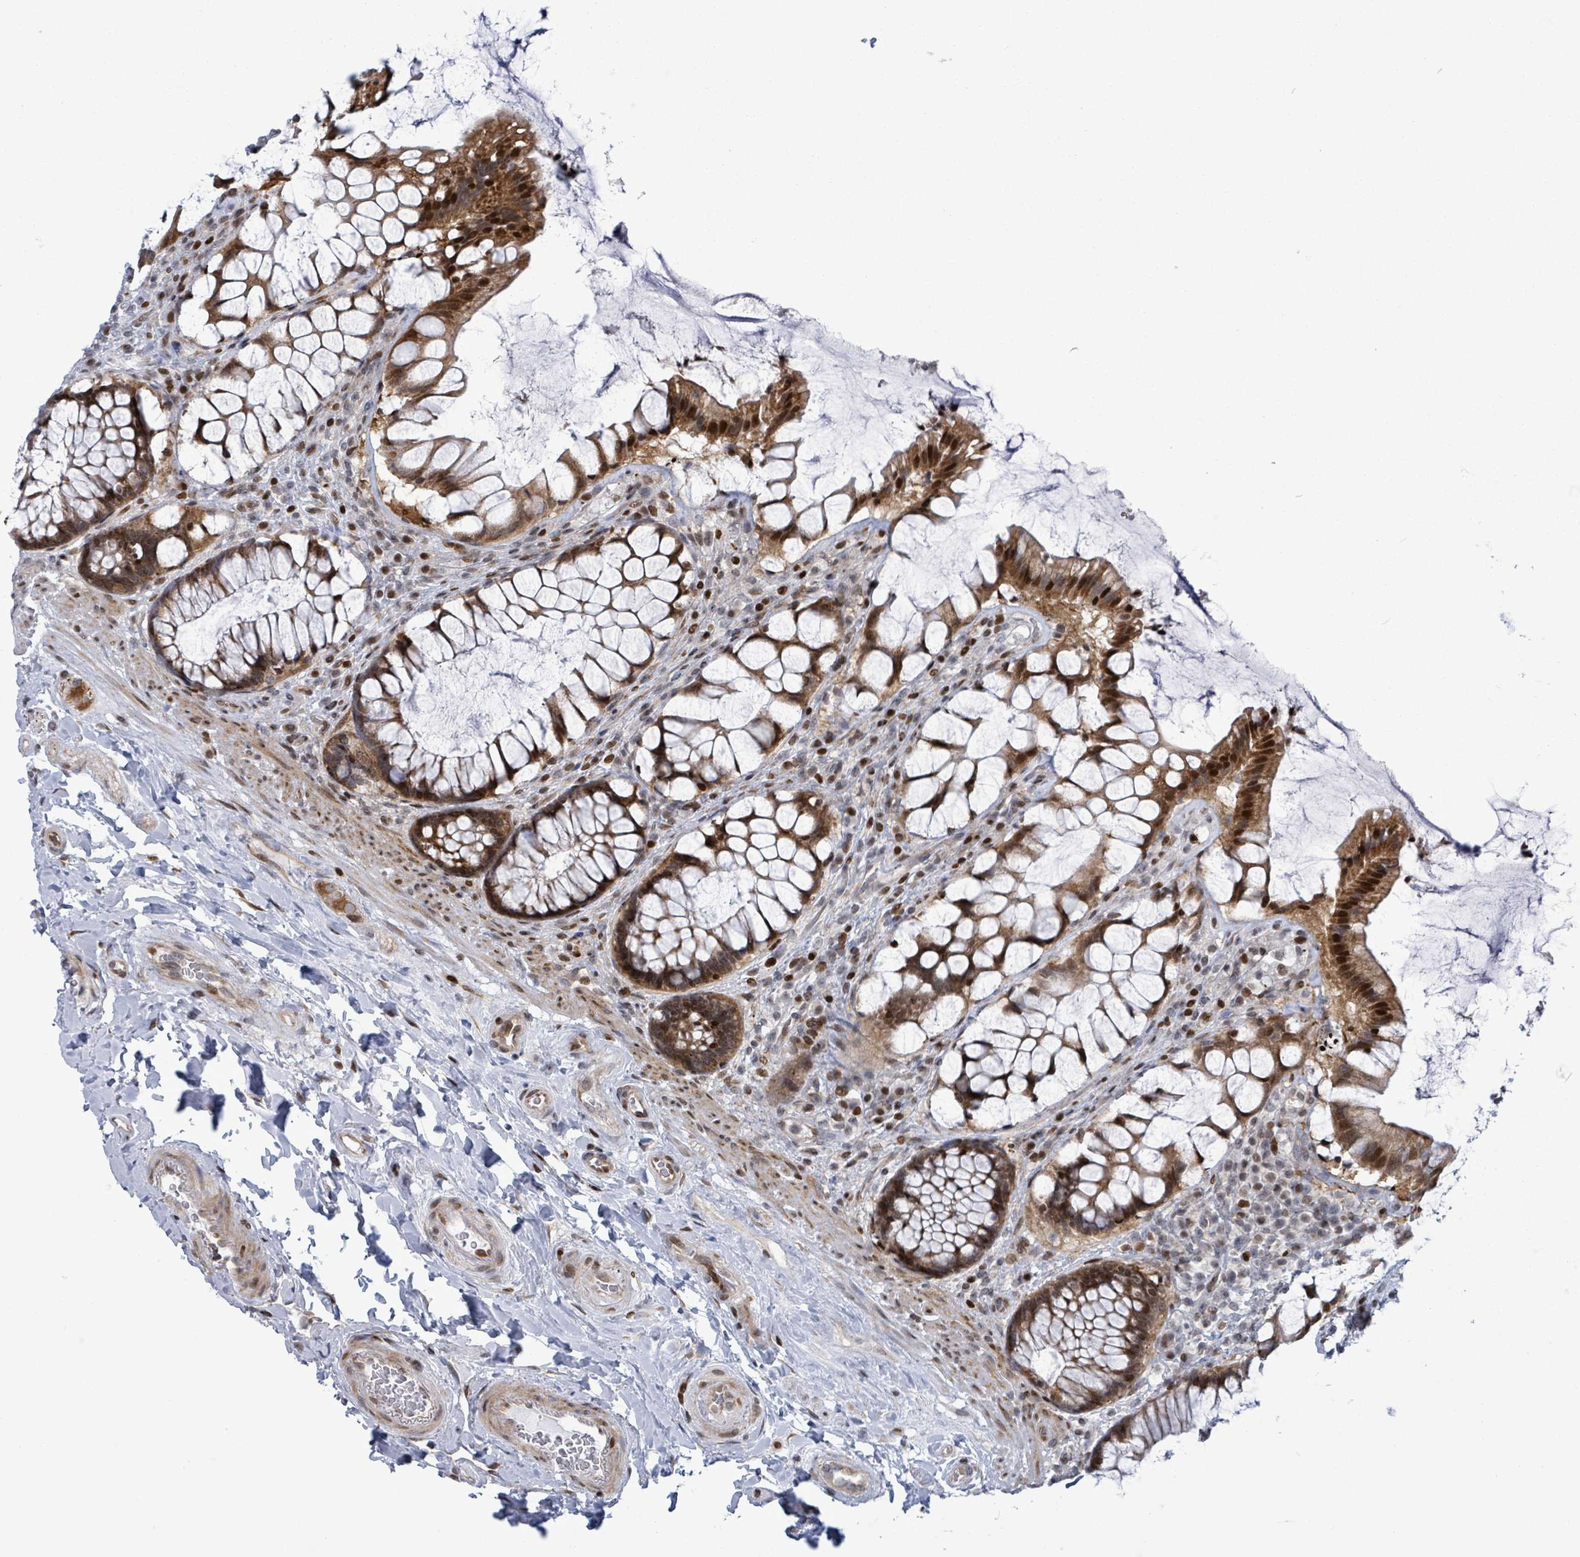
{"staining": {"intensity": "strong", "quantity": ">75%", "location": "cytoplasmic/membranous,nuclear"}, "tissue": "rectum", "cell_type": "Glandular cells", "image_type": "normal", "snomed": [{"axis": "morphology", "description": "Normal tissue, NOS"}, {"axis": "topography", "description": "Rectum"}], "caption": "Approximately >75% of glandular cells in normal human rectum demonstrate strong cytoplasmic/membranous,nuclear protein staining as visualized by brown immunohistochemical staining.", "gene": "FNDC4", "patient": {"sex": "female", "age": 58}}